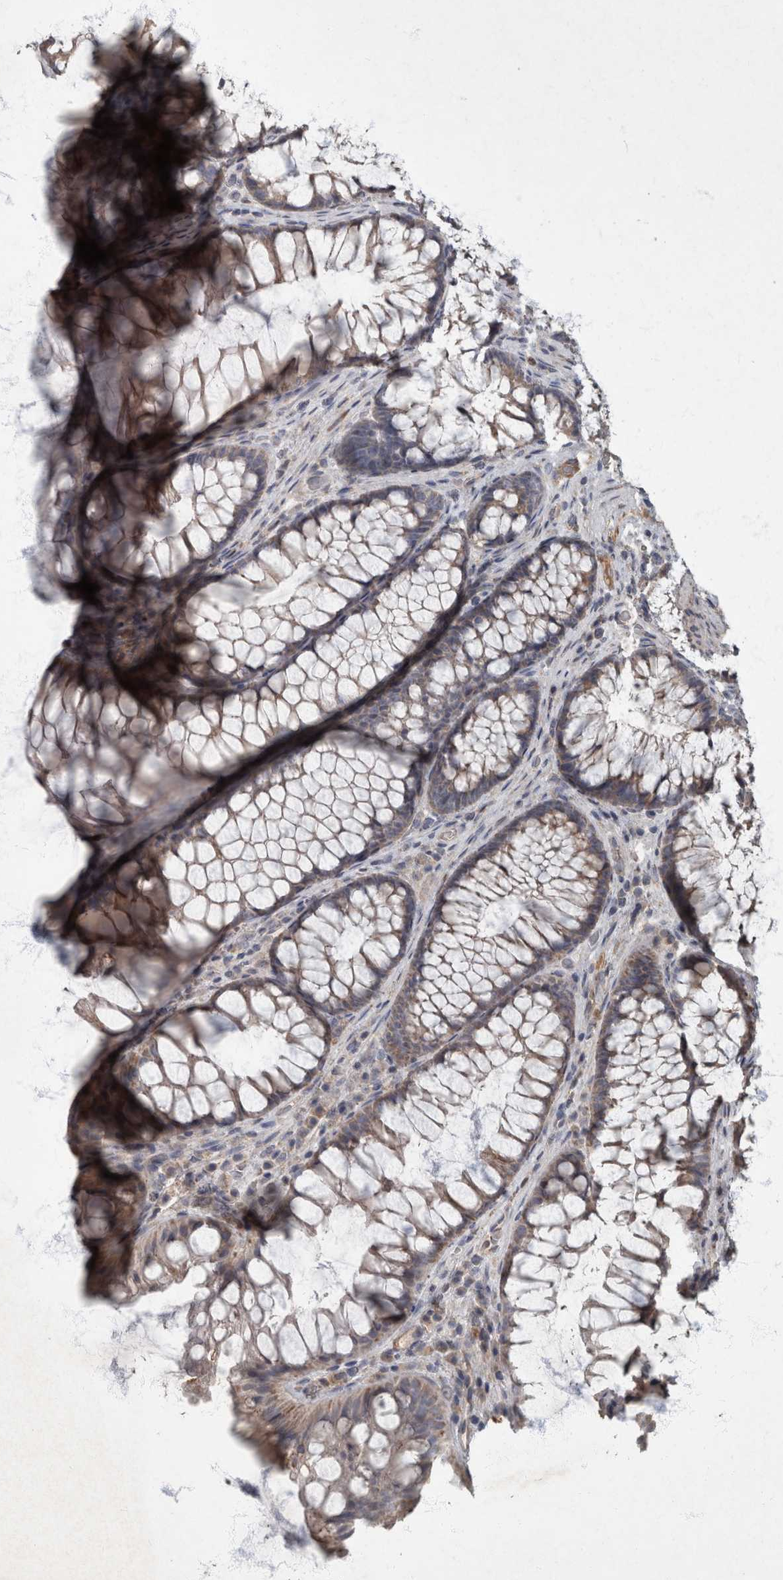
{"staining": {"intensity": "weak", "quantity": ">75%", "location": "cytoplasmic/membranous"}, "tissue": "colon", "cell_type": "Endothelial cells", "image_type": "normal", "snomed": [{"axis": "morphology", "description": "Normal tissue, NOS"}, {"axis": "topography", "description": "Colon"}], "caption": "DAB immunohistochemical staining of normal human colon displays weak cytoplasmic/membranous protein positivity in about >75% of endothelial cells. The staining was performed using DAB, with brown indicating positive protein expression. Nuclei are stained blue with hematoxylin.", "gene": "PPP1R3C", "patient": {"sex": "female", "age": 62}}